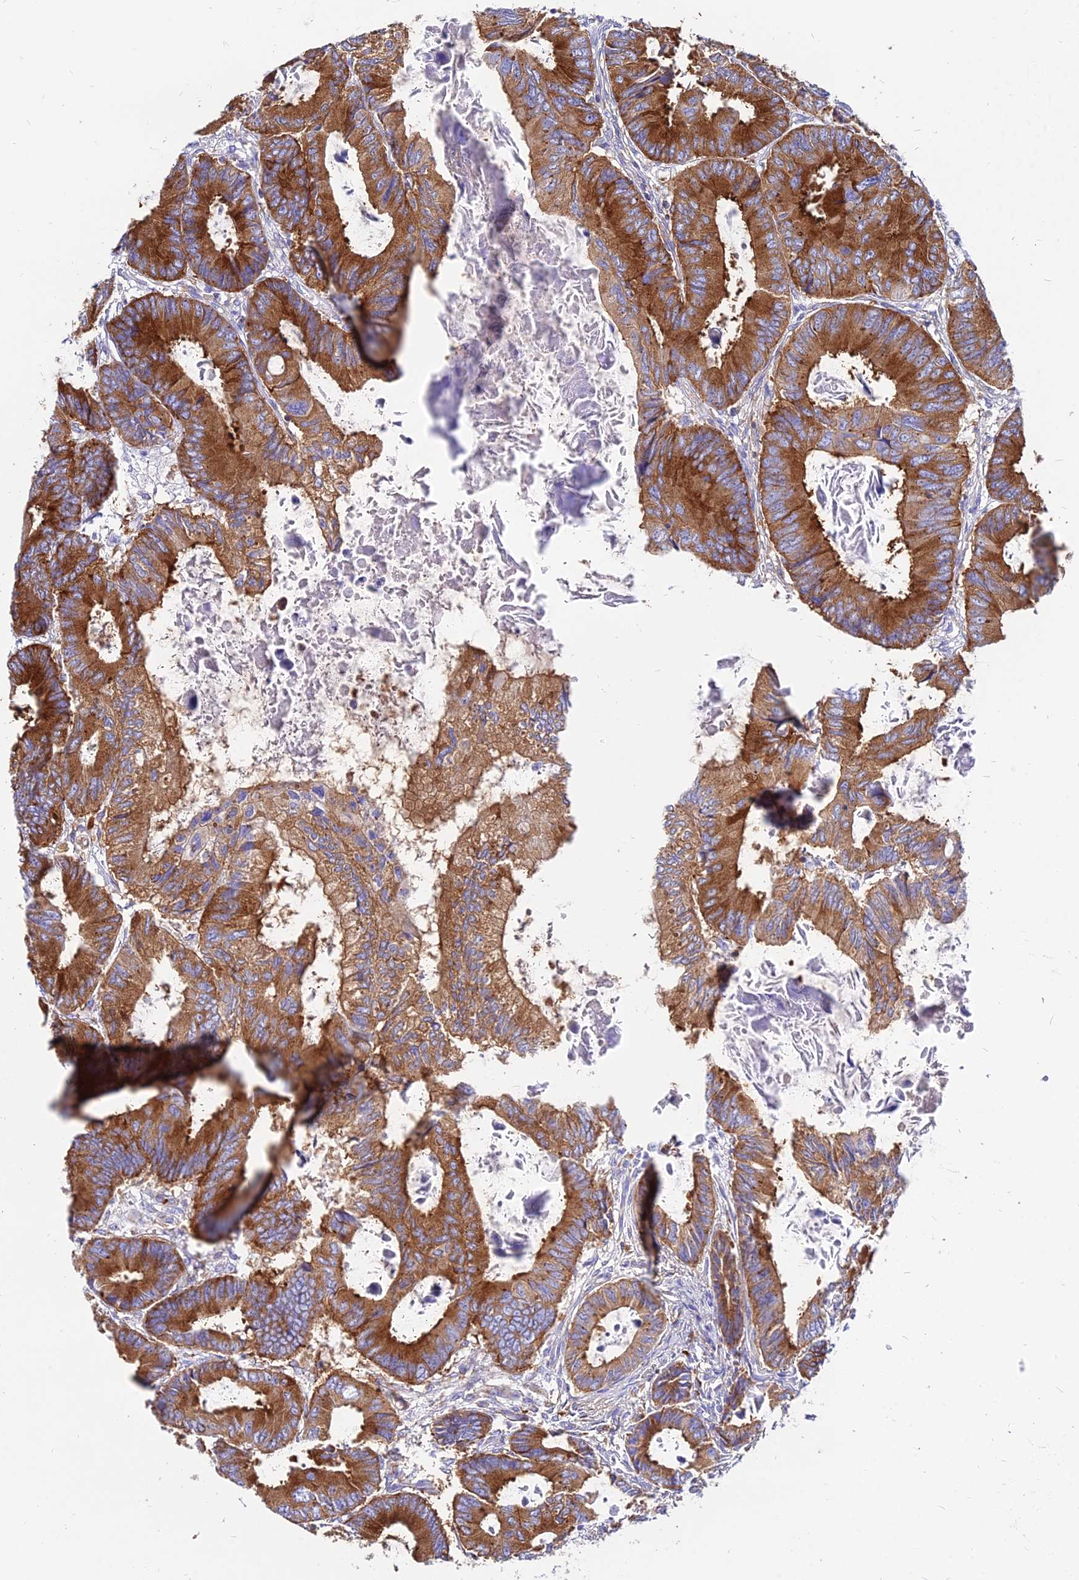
{"staining": {"intensity": "strong", "quantity": ">75%", "location": "cytoplasmic/membranous"}, "tissue": "colorectal cancer", "cell_type": "Tumor cells", "image_type": "cancer", "snomed": [{"axis": "morphology", "description": "Adenocarcinoma, NOS"}, {"axis": "topography", "description": "Colon"}], "caption": "A micrograph showing strong cytoplasmic/membranous positivity in approximately >75% of tumor cells in colorectal cancer (adenocarcinoma), as visualized by brown immunohistochemical staining.", "gene": "AGTRAP", "patient": {"sex": "male", "age": 85}}